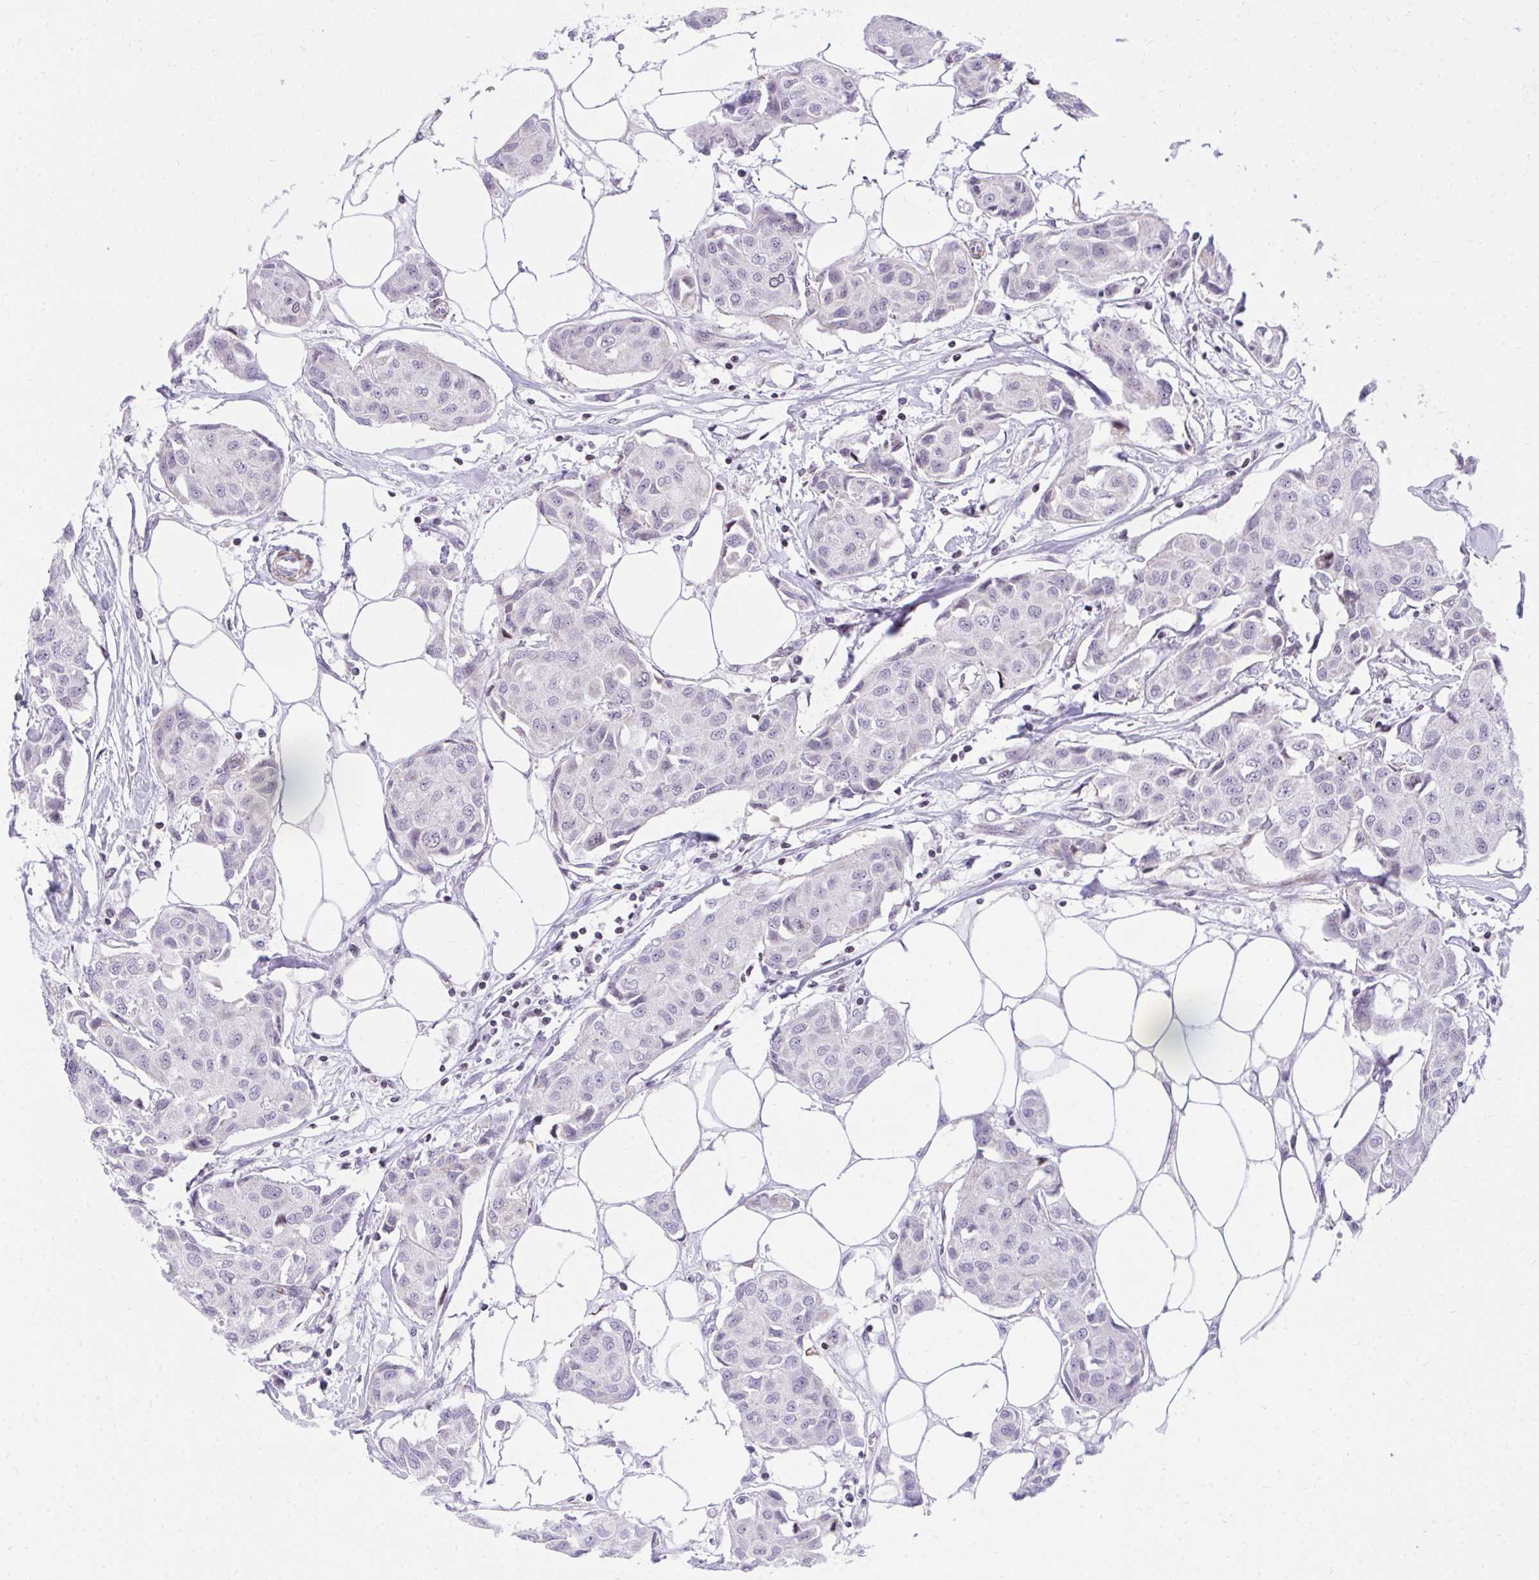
{"staining": {"intensity": "negative", "quantity": "none", "location": "none"}, "tissue": "breast cancer", "cell_type": "Tumor cells", "image_type": "cancer", "snomed": [{"axis": "morphology", "description": "Duct carcinoma"}, {"axis": "topography", "description": "Breast"}, {"axis": "topography", "description": "Lymph node"}], "caption": "Breast cancer (invasive ductal carcinoma) was stained to show a protein in brown. There is no significant positivity in tumor cells. (DAB (3,3'-diaminobenzidine) immunohistochemistry (IHC) visualized using brightfield microscopy, high magnification).", "gene": "KCNN4", "patient": {"sex": "female", "age": 80}}